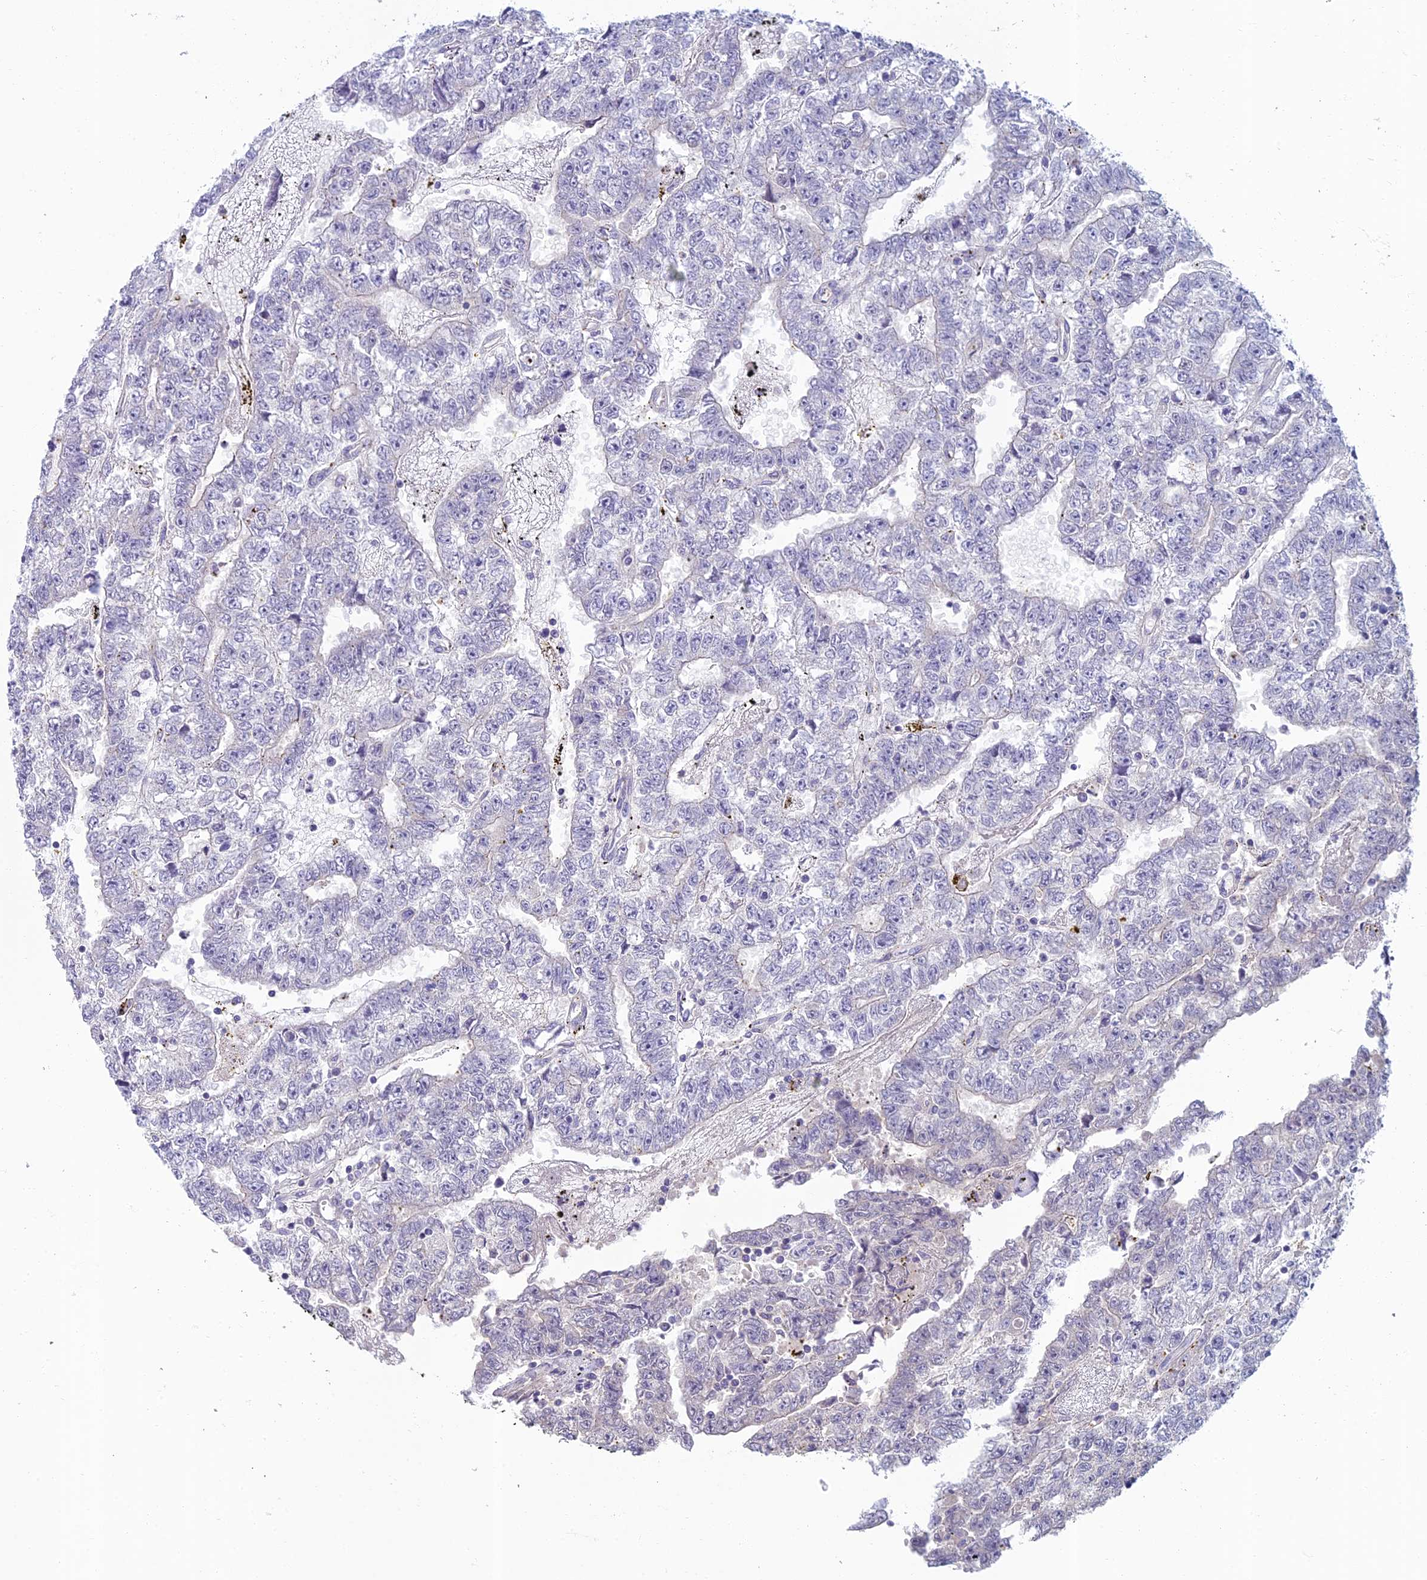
{"staining": {"intensity": "negative", "quantity": "none", "location": "none"}, "tissue": "testis cancer", "cell_type": "Tumor cells", "image_type": "cancer", "snomed": [{"axis": "morphology", "description": "Carcinoma, Embryonal, NOS"}, {"axis": "topography", "description": "Testis"}], "caption": "IHC image of neoplastic tissue: human testis cancer (embryonal carcinoma) stained with DAB displays no significant protein expression in tumor cells.", "gene": "SLC25A41", "patient": {"sex": "male", "age": 25}}